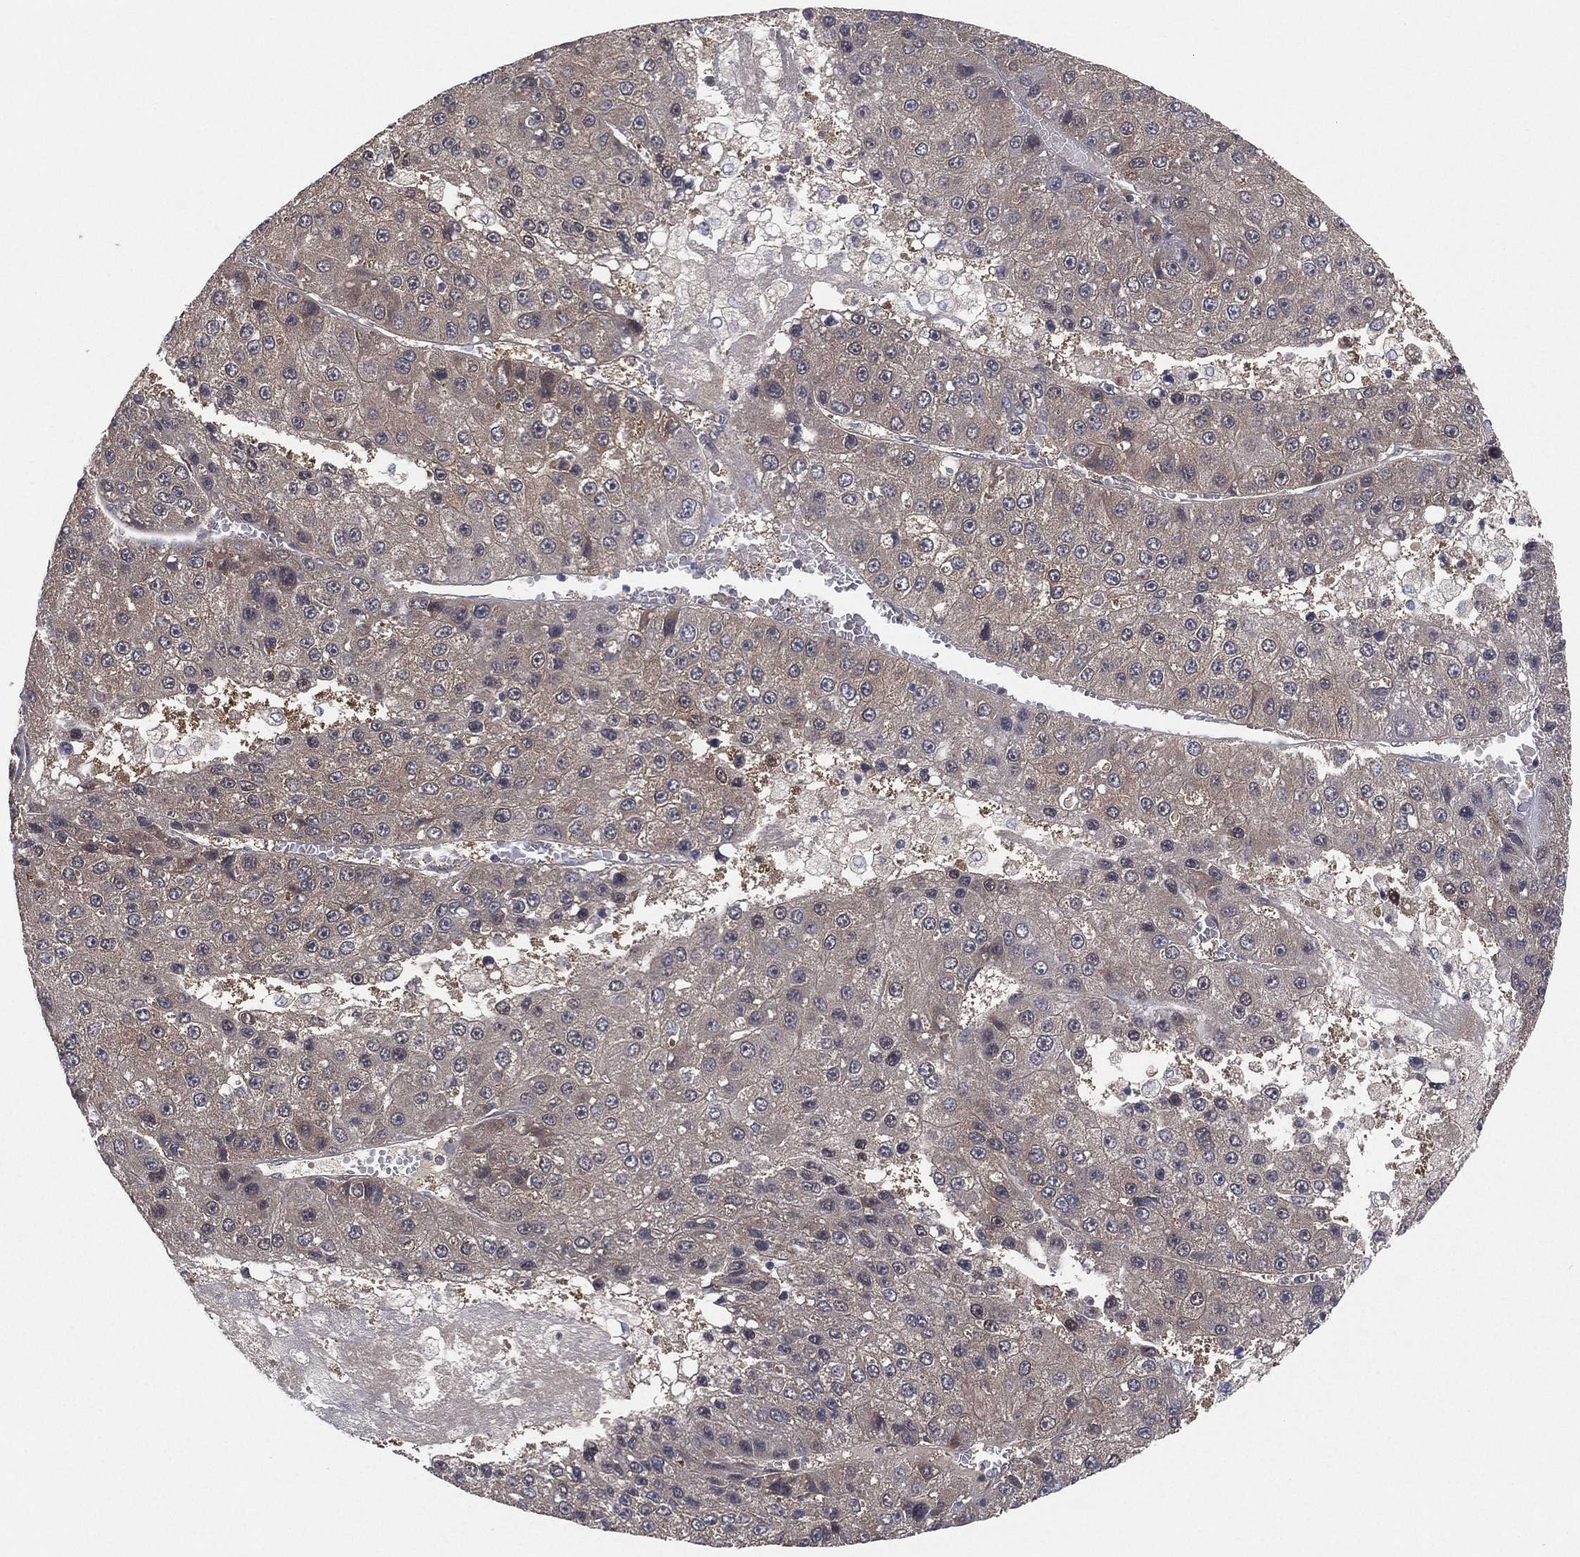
{"staining": {"intensity": "weak", "quantity": "<25%", "location": "cytoplasmic/membranous"}, "tissue": "liver cancer", "cell_type": "Tumor cells", "image_type": "cancer", "snomed": [{"axis": "morphology", "description": "Carcinoma, Hepatocellular, NOS"}, {"axis": "topography", "description": "Liver"}], "caption": "An immunohistochemistry histopathology image of hepatocellular carcinoma (liver) is shown. There is no staining in tumor cells of hepatocellular carcinoma (liver). (DAB immunohistochemistry (IHC), high magnification).", "gene": "PSMG4", "patient": {"sex": "female", "age": 73}}